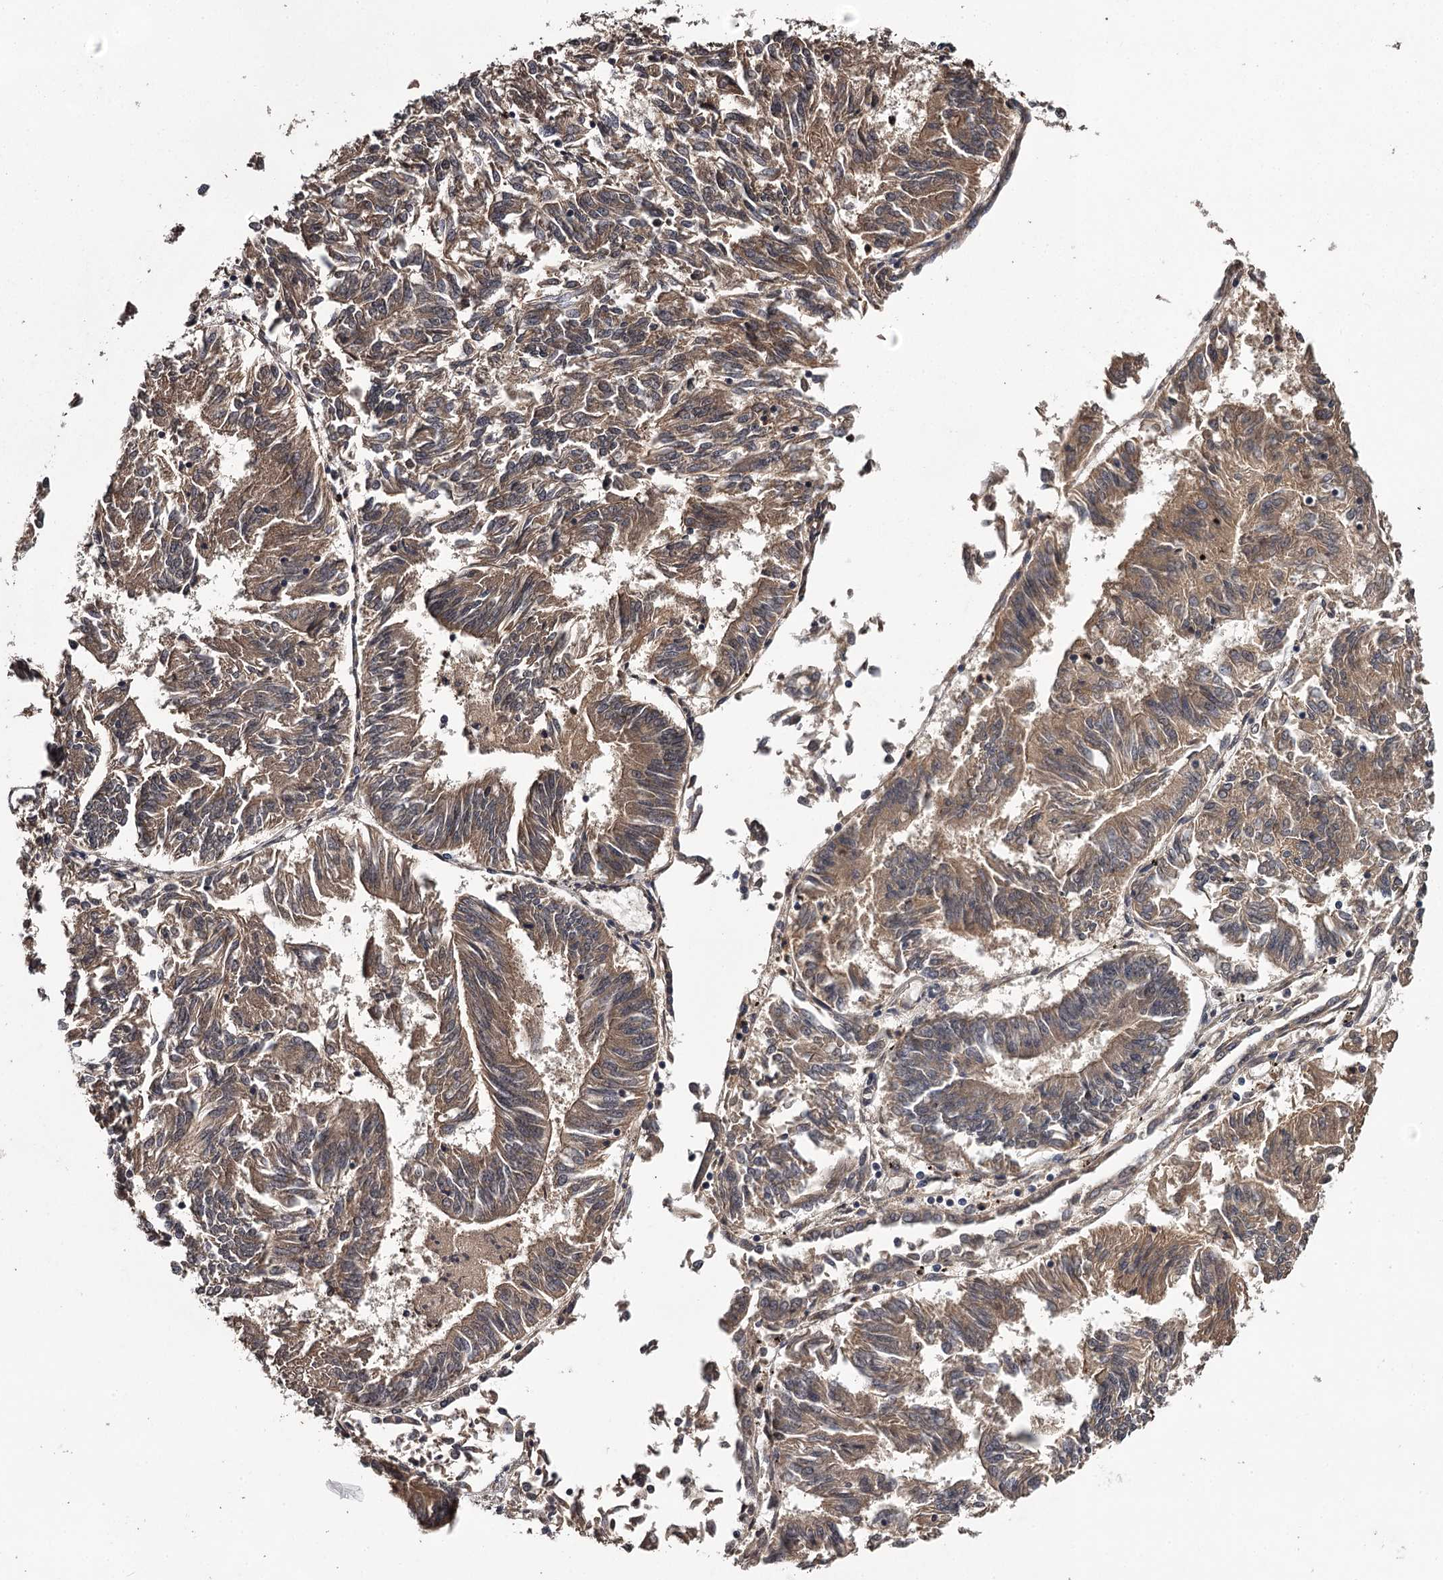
{"staining": {"intensity": "moderate", "quantity": ">75%", "location": "cytoplasmic/membranous"}, "tissue": "endometrial cancer", "cell_type": "Tumor cells", "image_type": "cancer", "snomed": [{"axis": "morphology", "description": "Adenocarcinoma, NOS"}, {"axis": "topography", "description": "Endometrium"}], "caption": "Endometrial cancer (adenocarcinoma) stained with a protein marker reveals moderate staining in tumor cells.", "gene": "MAML3", "patient": {"sex": "female", "age": 58}}